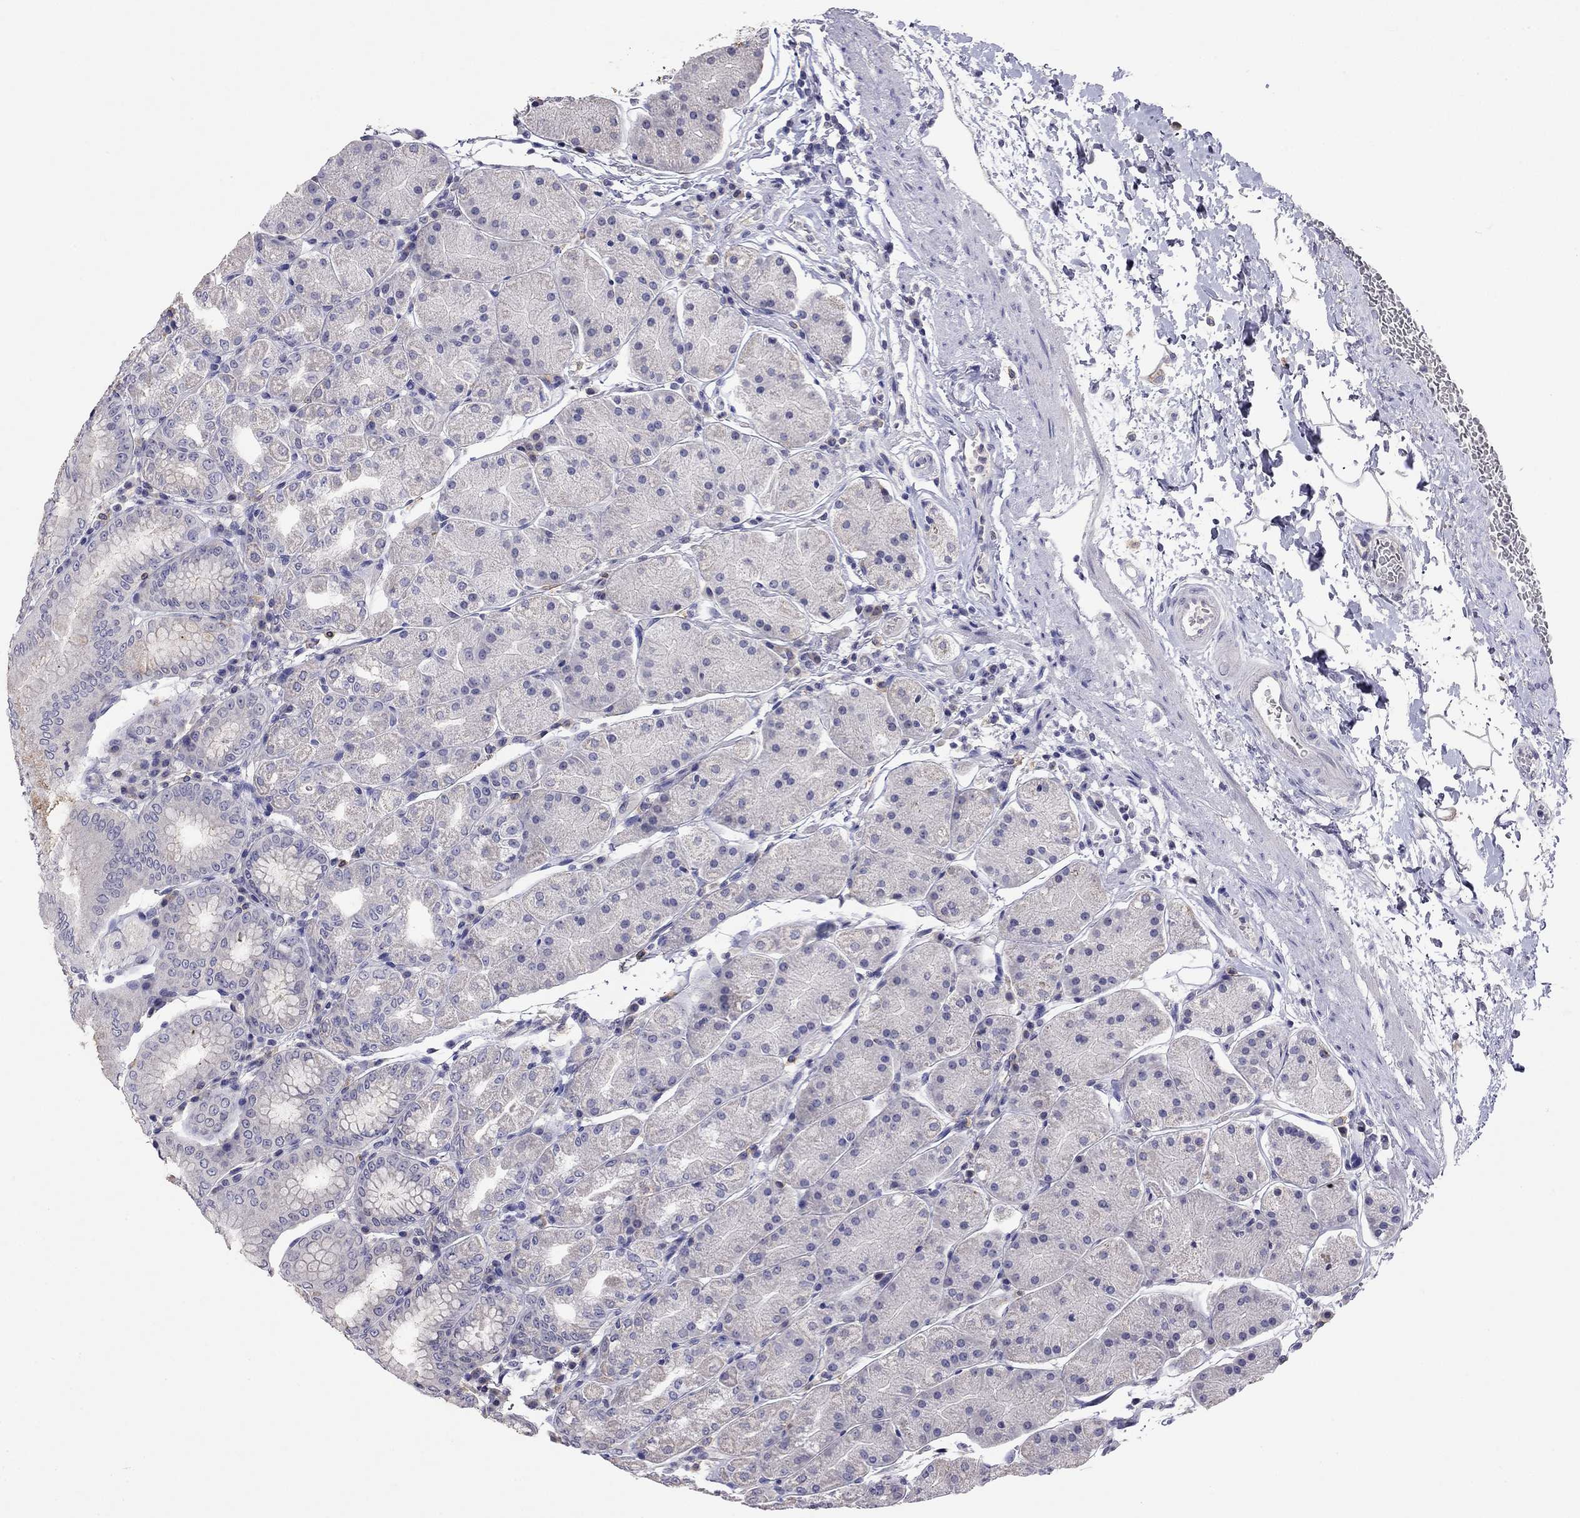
{"staining": {"intensity": "negative", "quantity": "none", "location": "none"}, "tissue": "stomach", "cell_type": "Glandular cells", "image_type": "normal", "snomed": [{"axis": "morphology", "description": "Normal tissue, NOS"}, {"axis": "topography", "description": "Stomach"}], "caption": "The IHC image has no significant positivity in glandular cells of stomach. The staining was performed using DAB to visualize the protein expression in brown, while the nuclei were stained in blue with hematoxylin (Magnification: 20x).", "gene": "WNK3", "patient": {"sex": "male", "age": 54}}